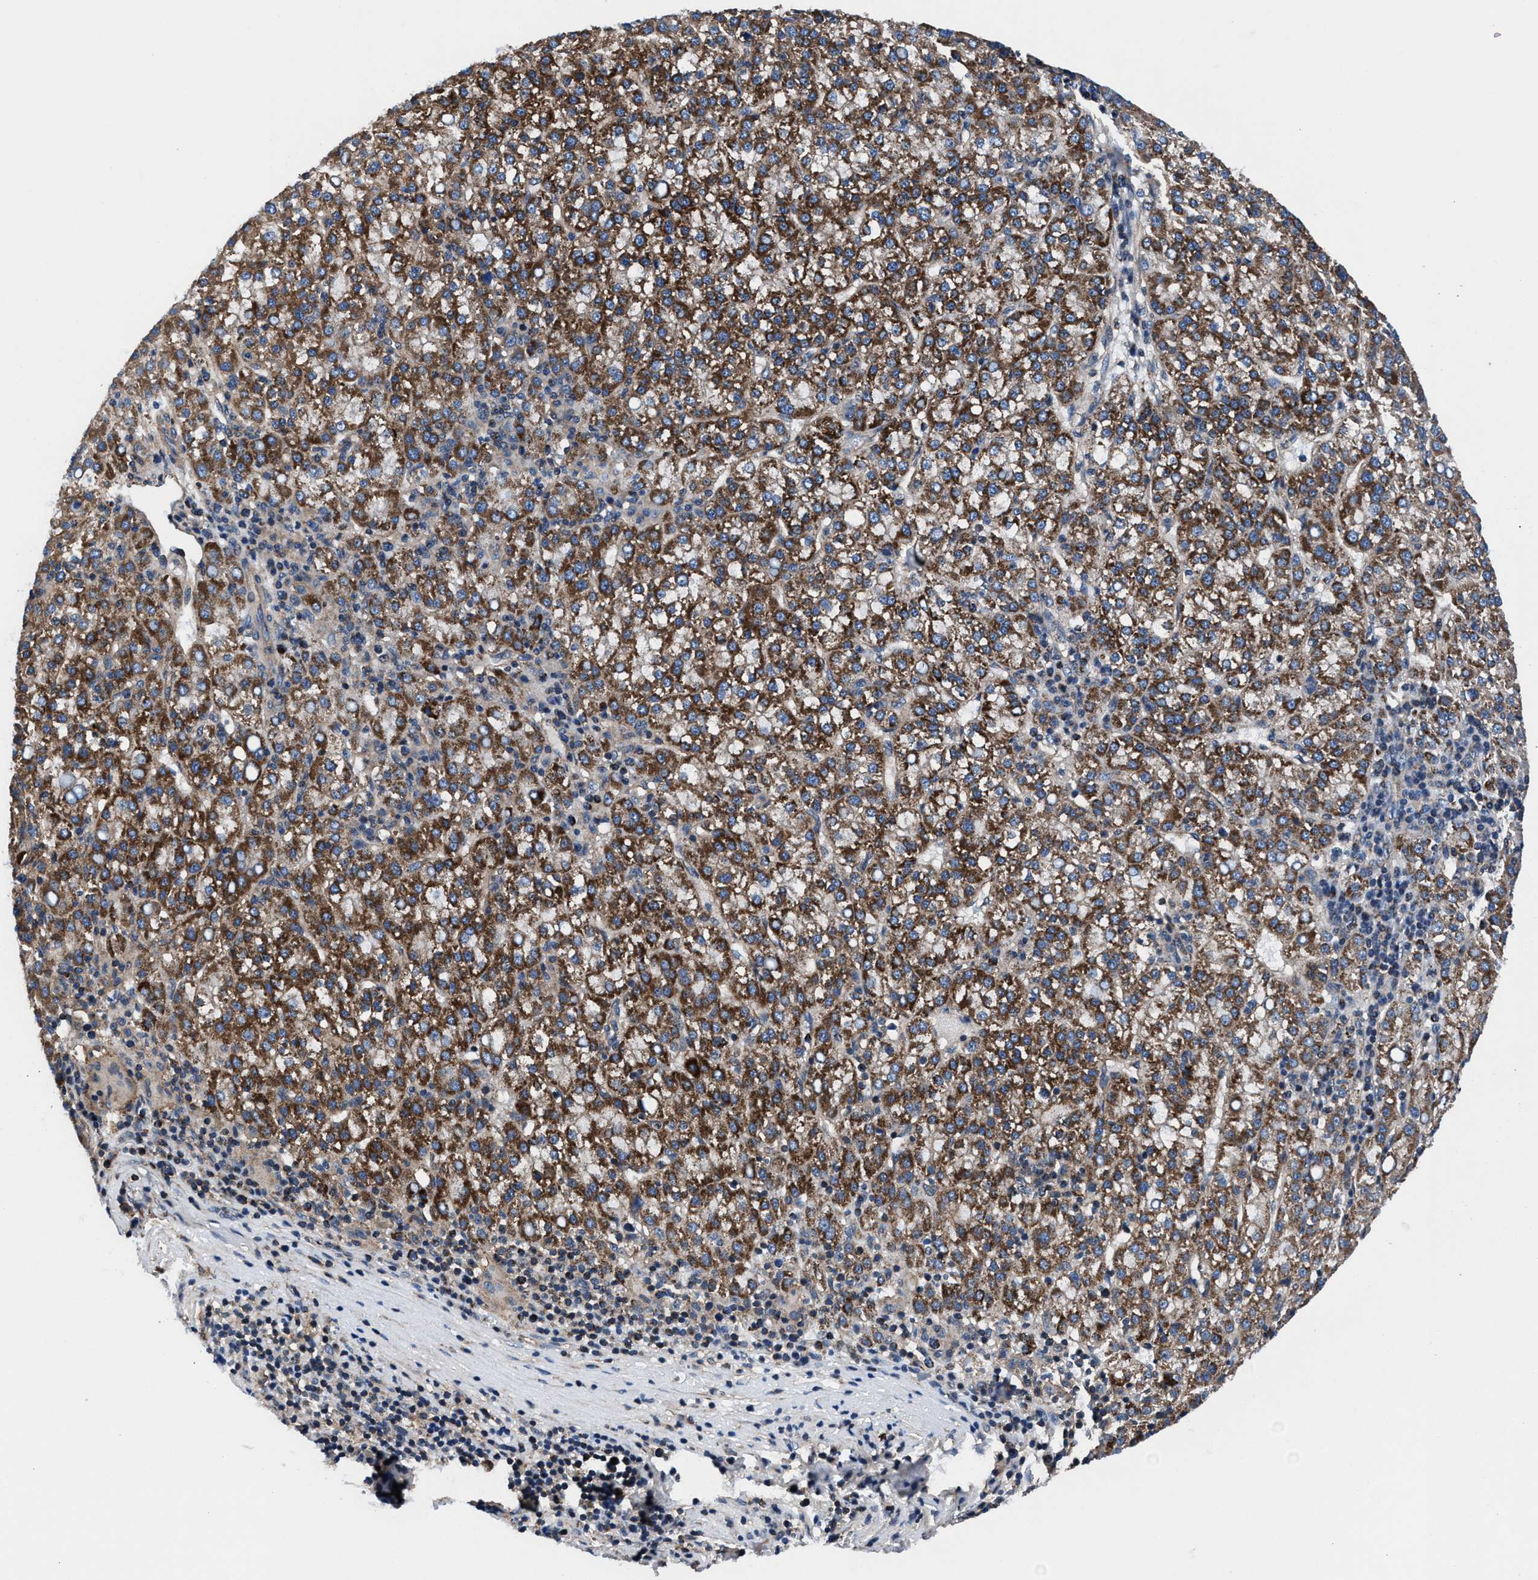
{"staining": {"intensity": "strong", "quantity": ">75%", "location": "cytoplasmic/membranous"}, "tissue": "liver cancer", "cell_type": "Tumor cells", "image_type": "cancer", "snomed": [{"axis": "morphology", "description": "Carcinoma, Hepatocellular, NOS"}, {"axis": "topography", "description": "Liver"}], "caption": "A photomicrograph of hepatocellular carcinoma (liver) stained for a protein exhibits strong cytoplasmic/membranous brown staining in tumor cells. Immunohistochemistry stains the protein of interest in brown and the nuclei are stained blue.", "gene": "NKTR", "patient": {"sex": "female", "age": 58}}